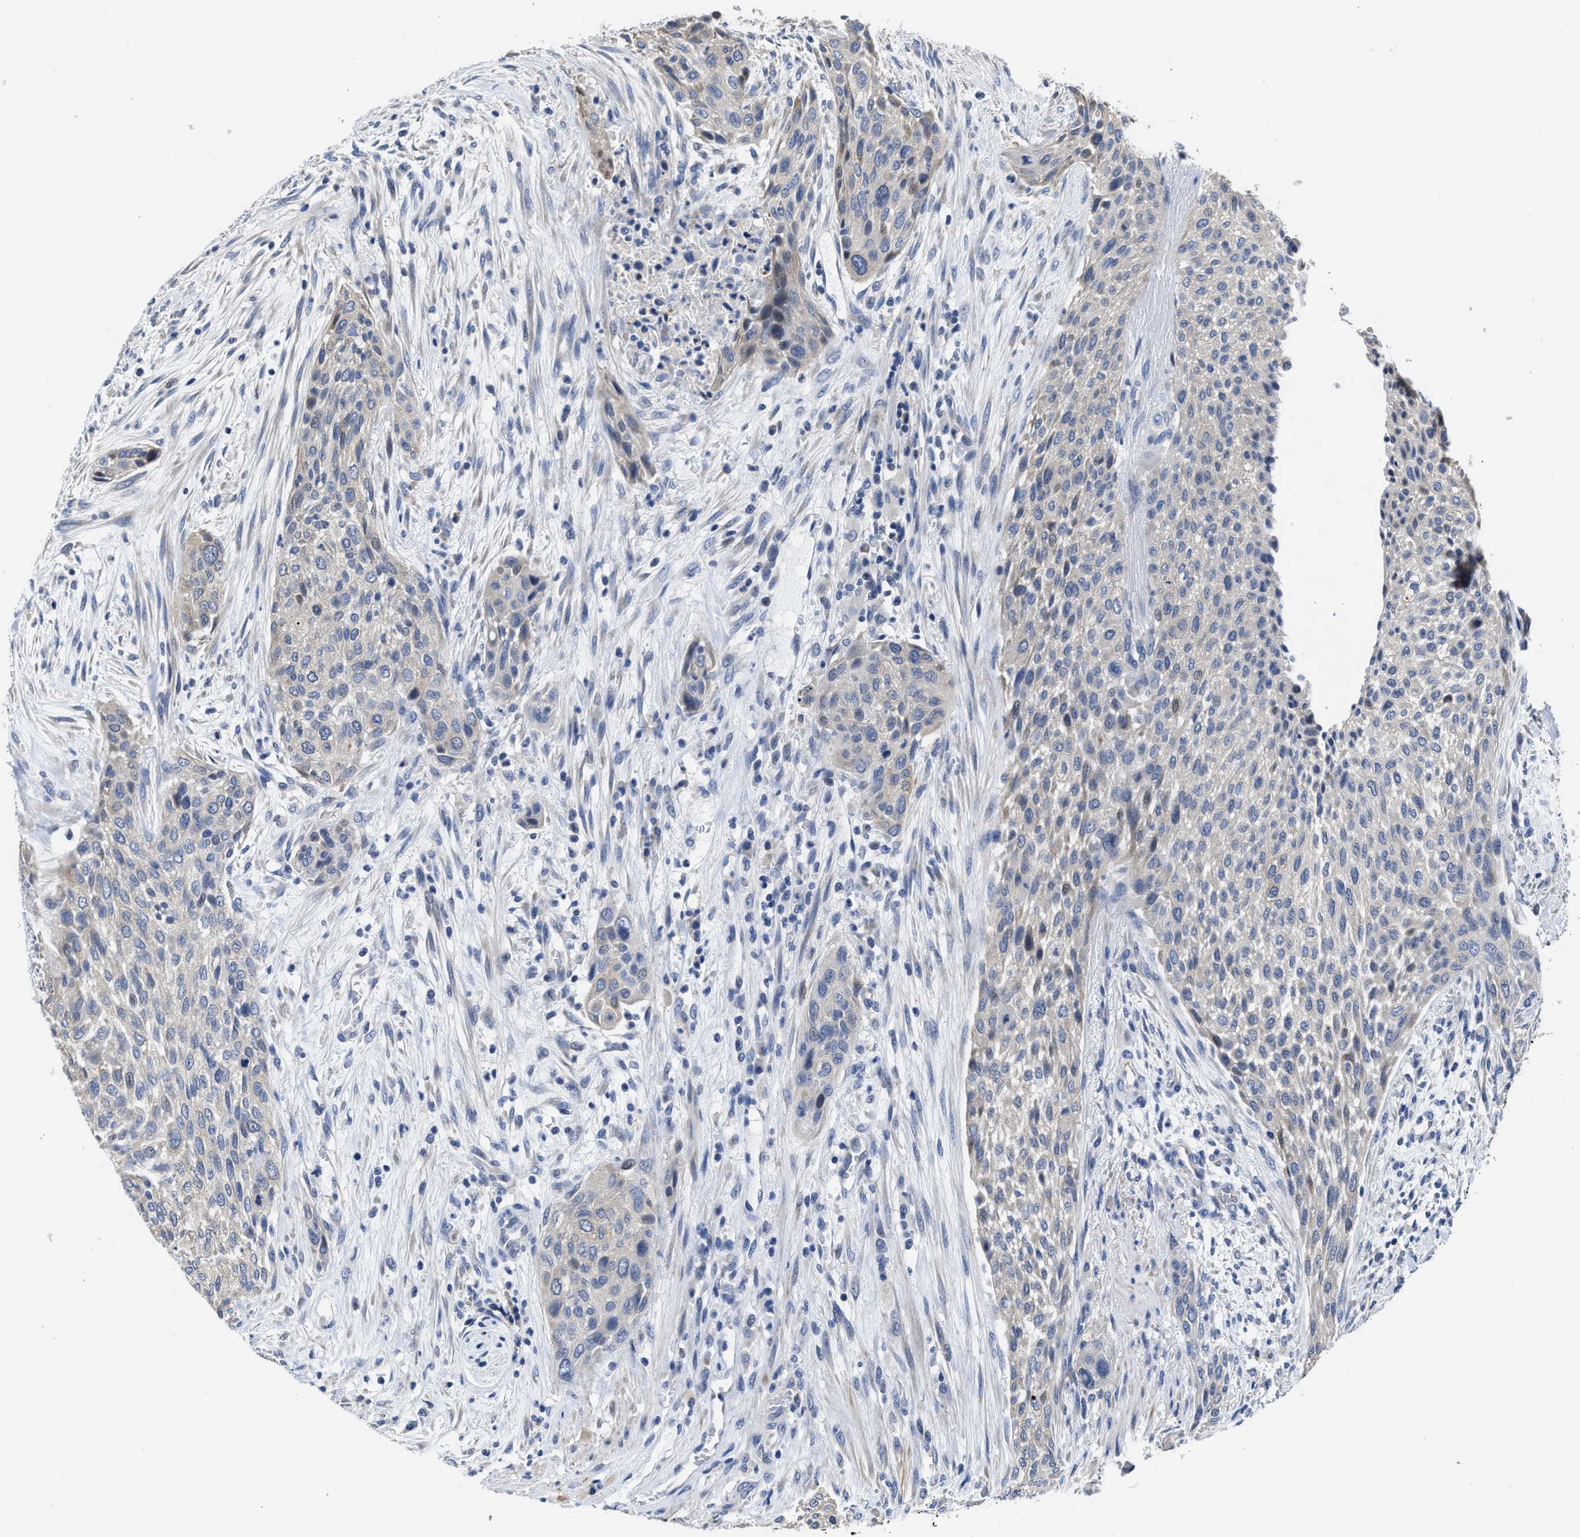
{"staining": {"intensity": "negative", "quantity": "none", "location": "none"}, "tissue": "urothelial cancer", "cell_type": "Tumor cells", "image_type": "cancer", "snomed": [{"axis": "morphology", "description": "Urothelial carcinoma, Low grade"}, {"axis": "morphology", "description": "Urothelial carcinoma, High grade"}, {"axis": "topography", "description": "Urinary bladder"}], "caption": "High power microscopy micrograph of an IHC micrograph of urothelial cancer, revealing no significant expression in tumor cells.", "gene": "HOOK1", "patient": {"sex": "male", "age": 35}}